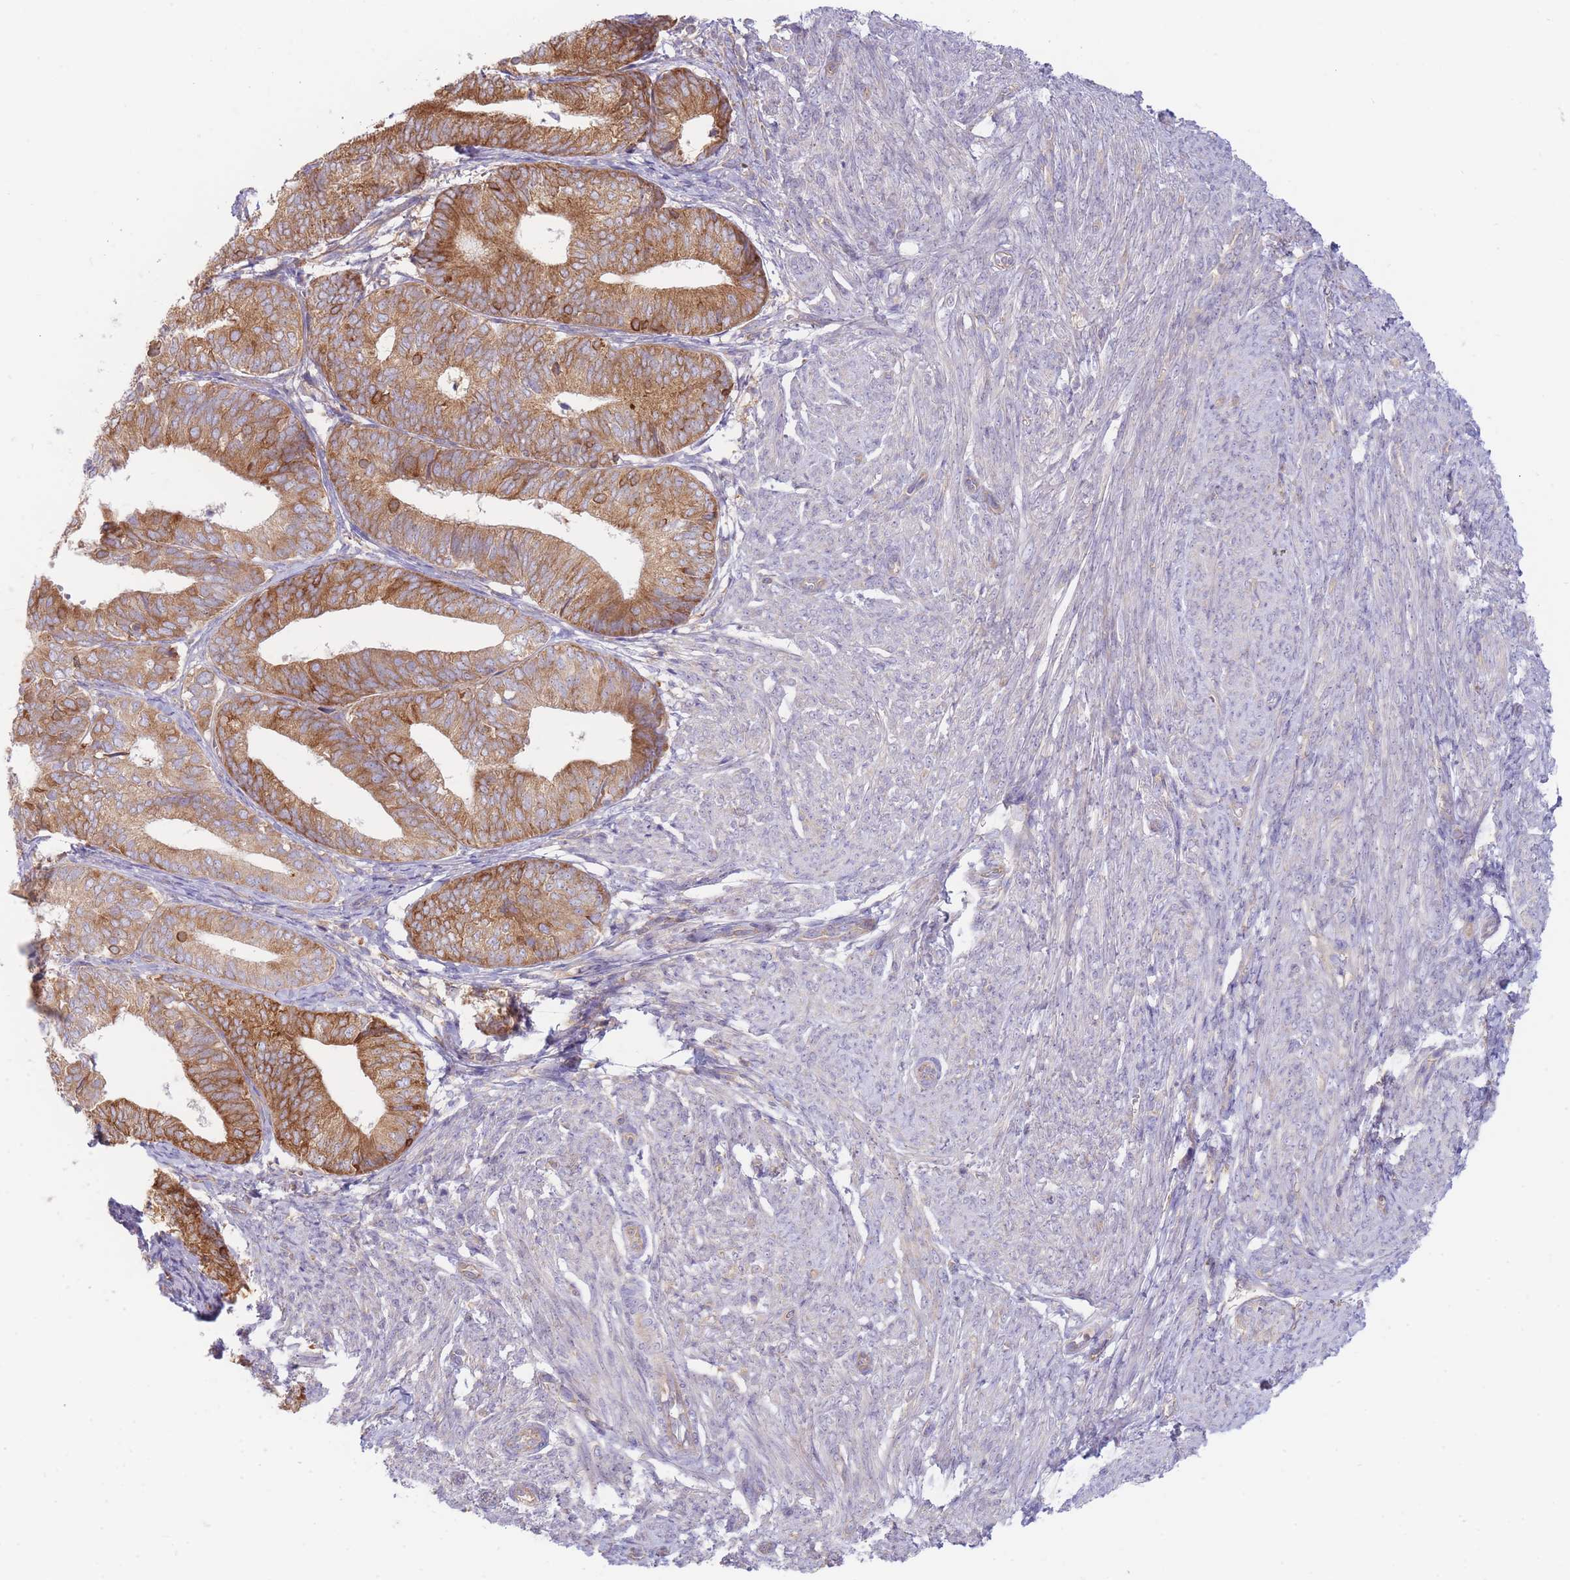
{"staining": {"intensity": "moderate", "quantity": ">75%", "location": "cytoplasmic/membranous"}, "tissue": "endometrial cancer", "cell_type": "Tumor cells", "image_type": "cancer", "snomed": [{"axis": "morphology", "description": "Adenocarcinoma, NOS"}, {"axis": "topography", "description": "Endometrium"}], "caption": "A photomicrograph of endometrial cancer (adenocarcinoma) stained for a protein exhibits moderate cytoplasmic/membranous brown staining in tumor cells.", "gene": "SH2B2", "patient": {"sex": "female", "age": 87}}